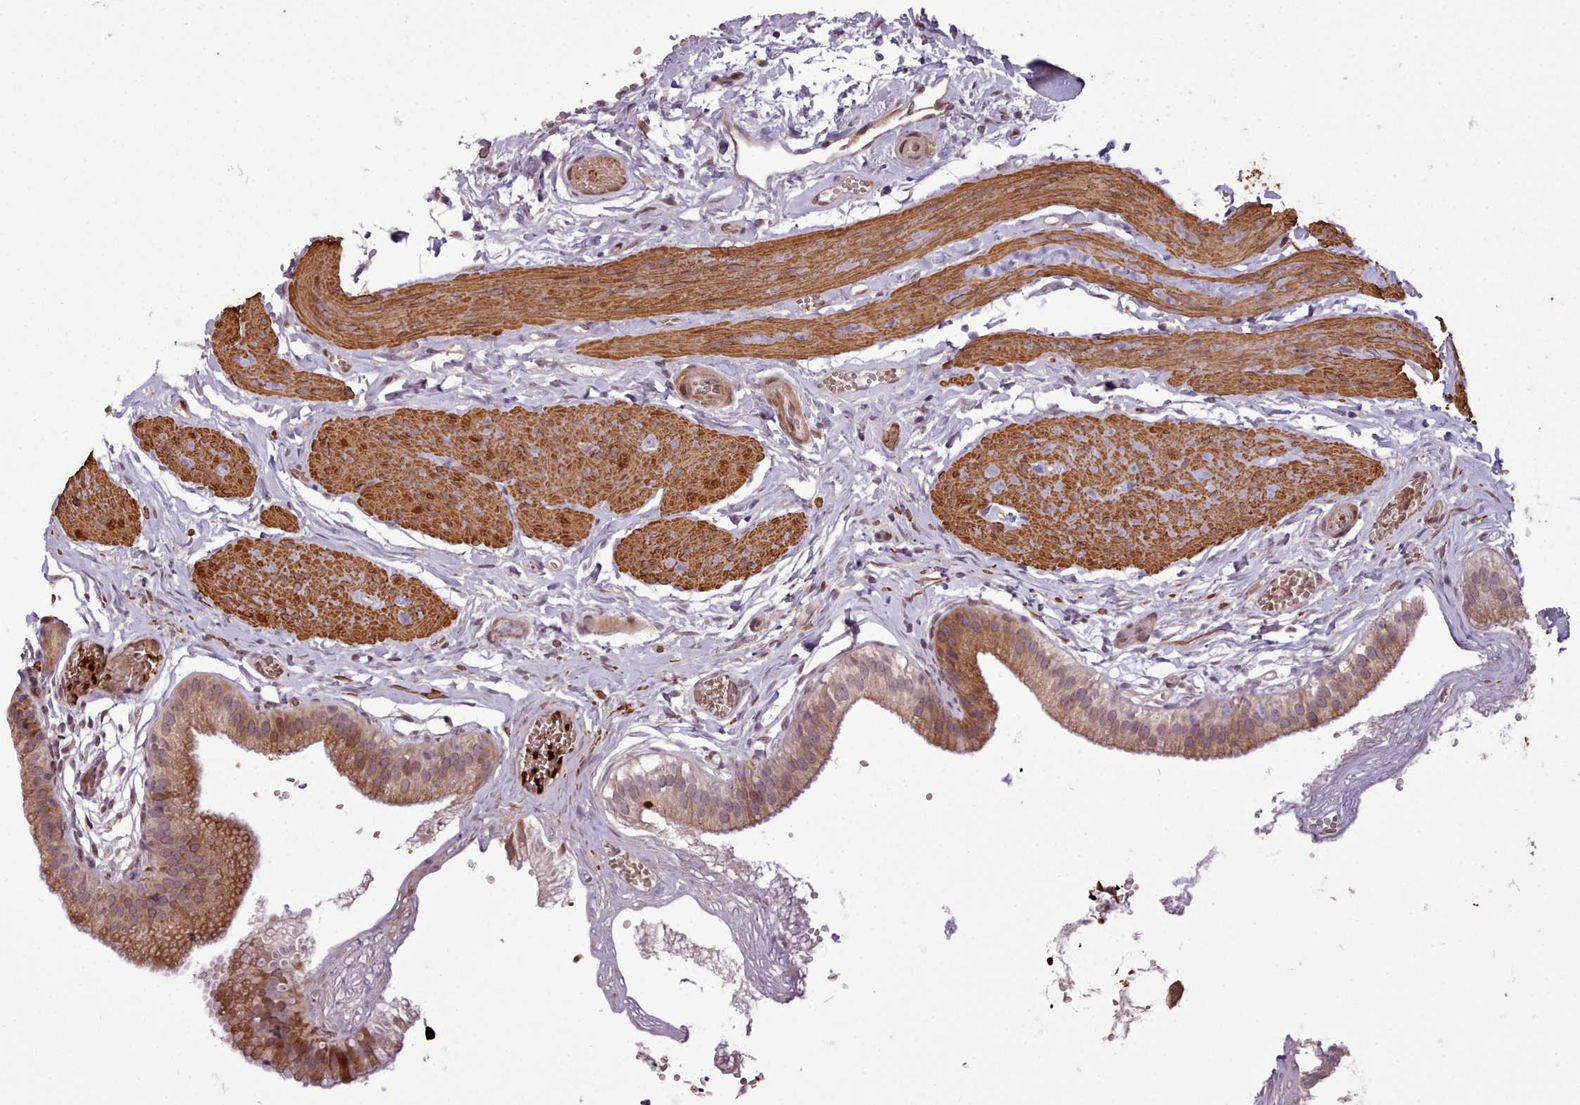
{"staining": {"intensity": "strong", "quantity": "25%-75%", "location": "cytoplasmic/membranous"}, "tissue": "gallbladder", "cell_type": "Glandular cells", "image_type": "normal", "snomed": [{"axis": "morphology", "description": "Normal tissue, NOS"}, {"axis": "topography", "description": "Gallbladder"}], "caption": "Immunohistochemical staining of benign human gallbladder displays high levels of strong cytoplasmic/membranous expression in about 25%-75% of glandular cells.", "gene": "CABP1", "patient": {"sex": "female", "age": 54}}